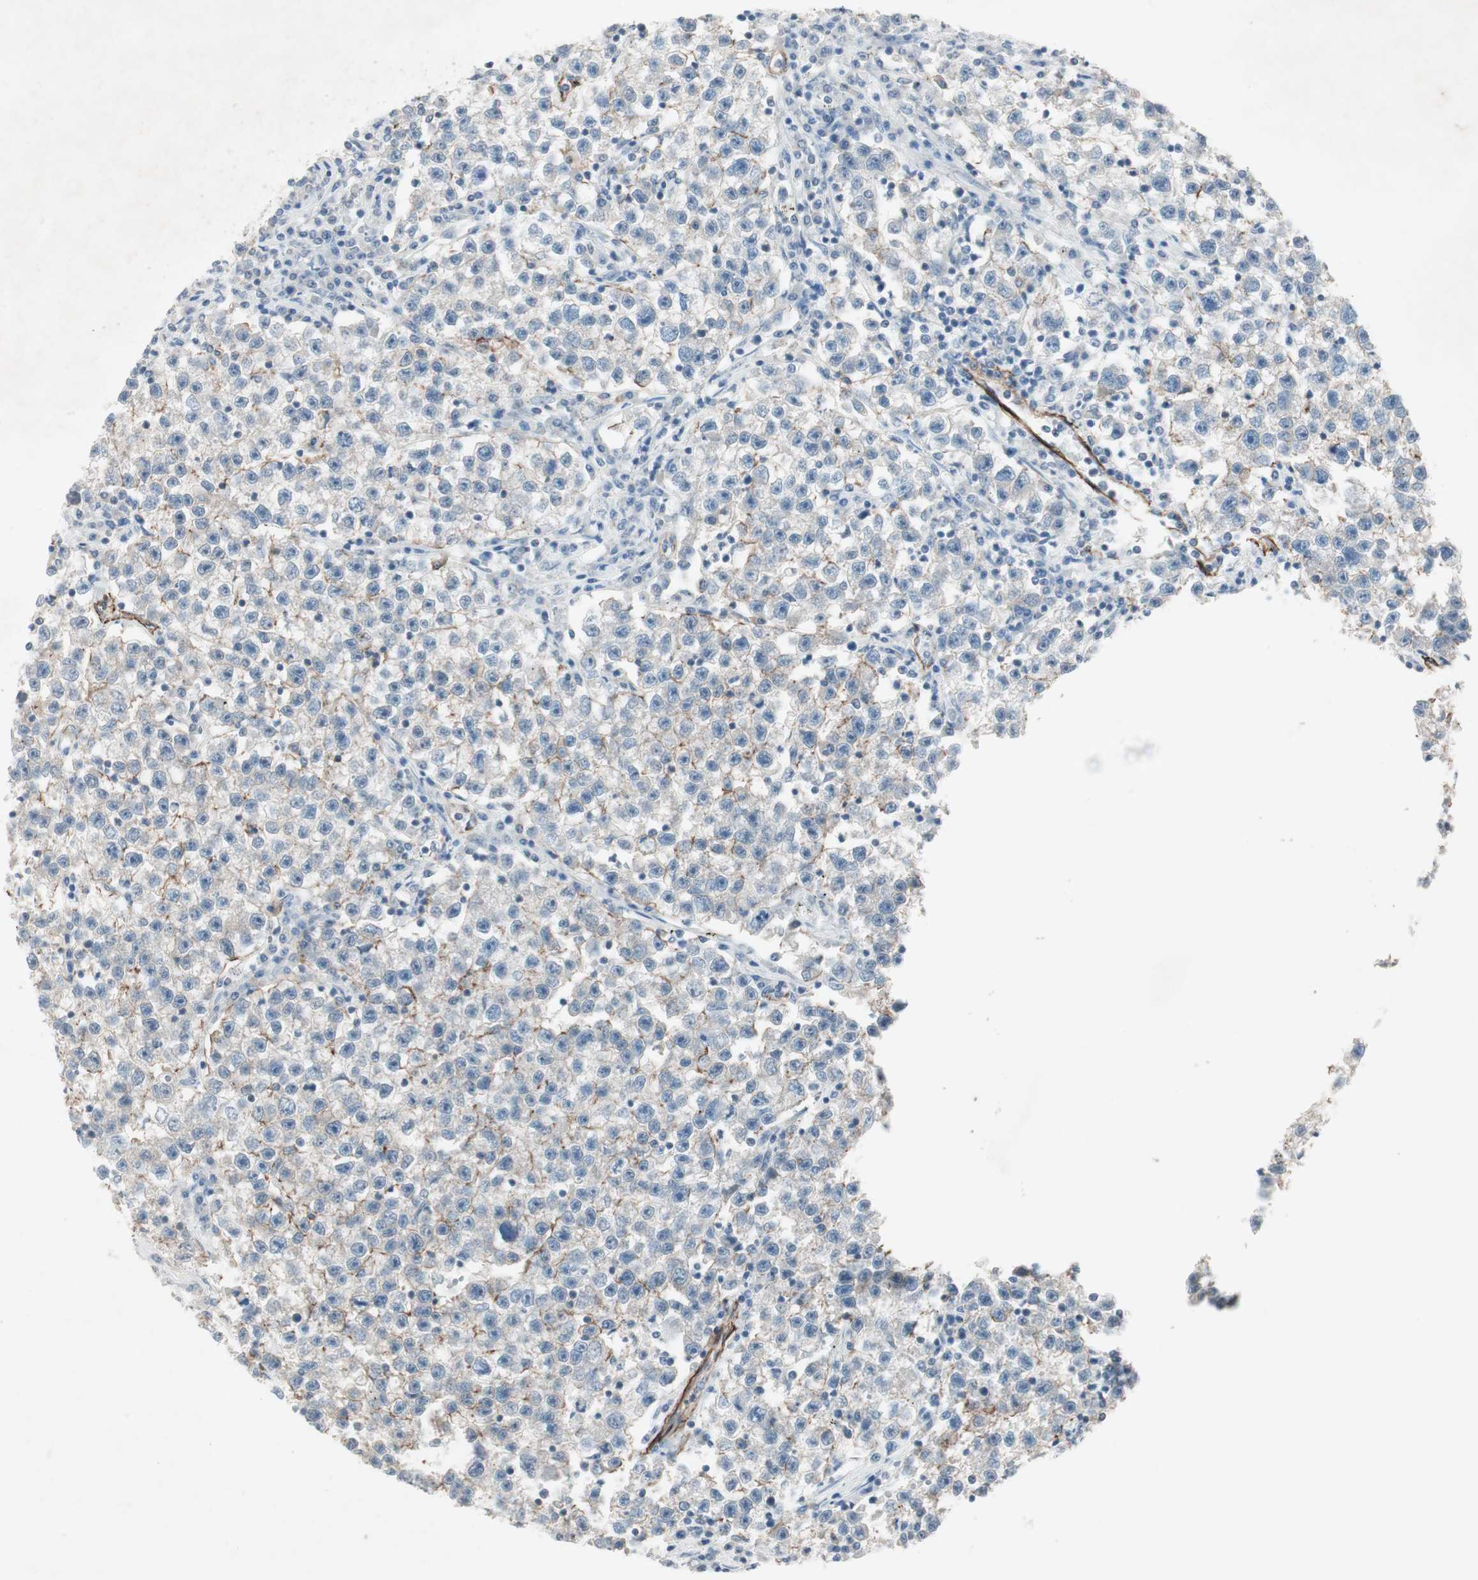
{"staining": {"intensity": "weak", "quantity": "25%-75%", "location": "cytoplasmic/membranous"}, "tissue": "testis cancer", "cell_type": "Tumor cells", "image_type": "cancer", "snomed": [{"axis": "morphology", "description": "Seminoma, NOS"}, {"axis": "topography", "description": "Testis"}], "caption": "Testis cancer (seminoma) tissue shows weak cytoplasmic/membranous staining in approximately 25%-75% of tumor cells", "gene": "ITGB4", "patient": {"sex": "male", "age": 22}}